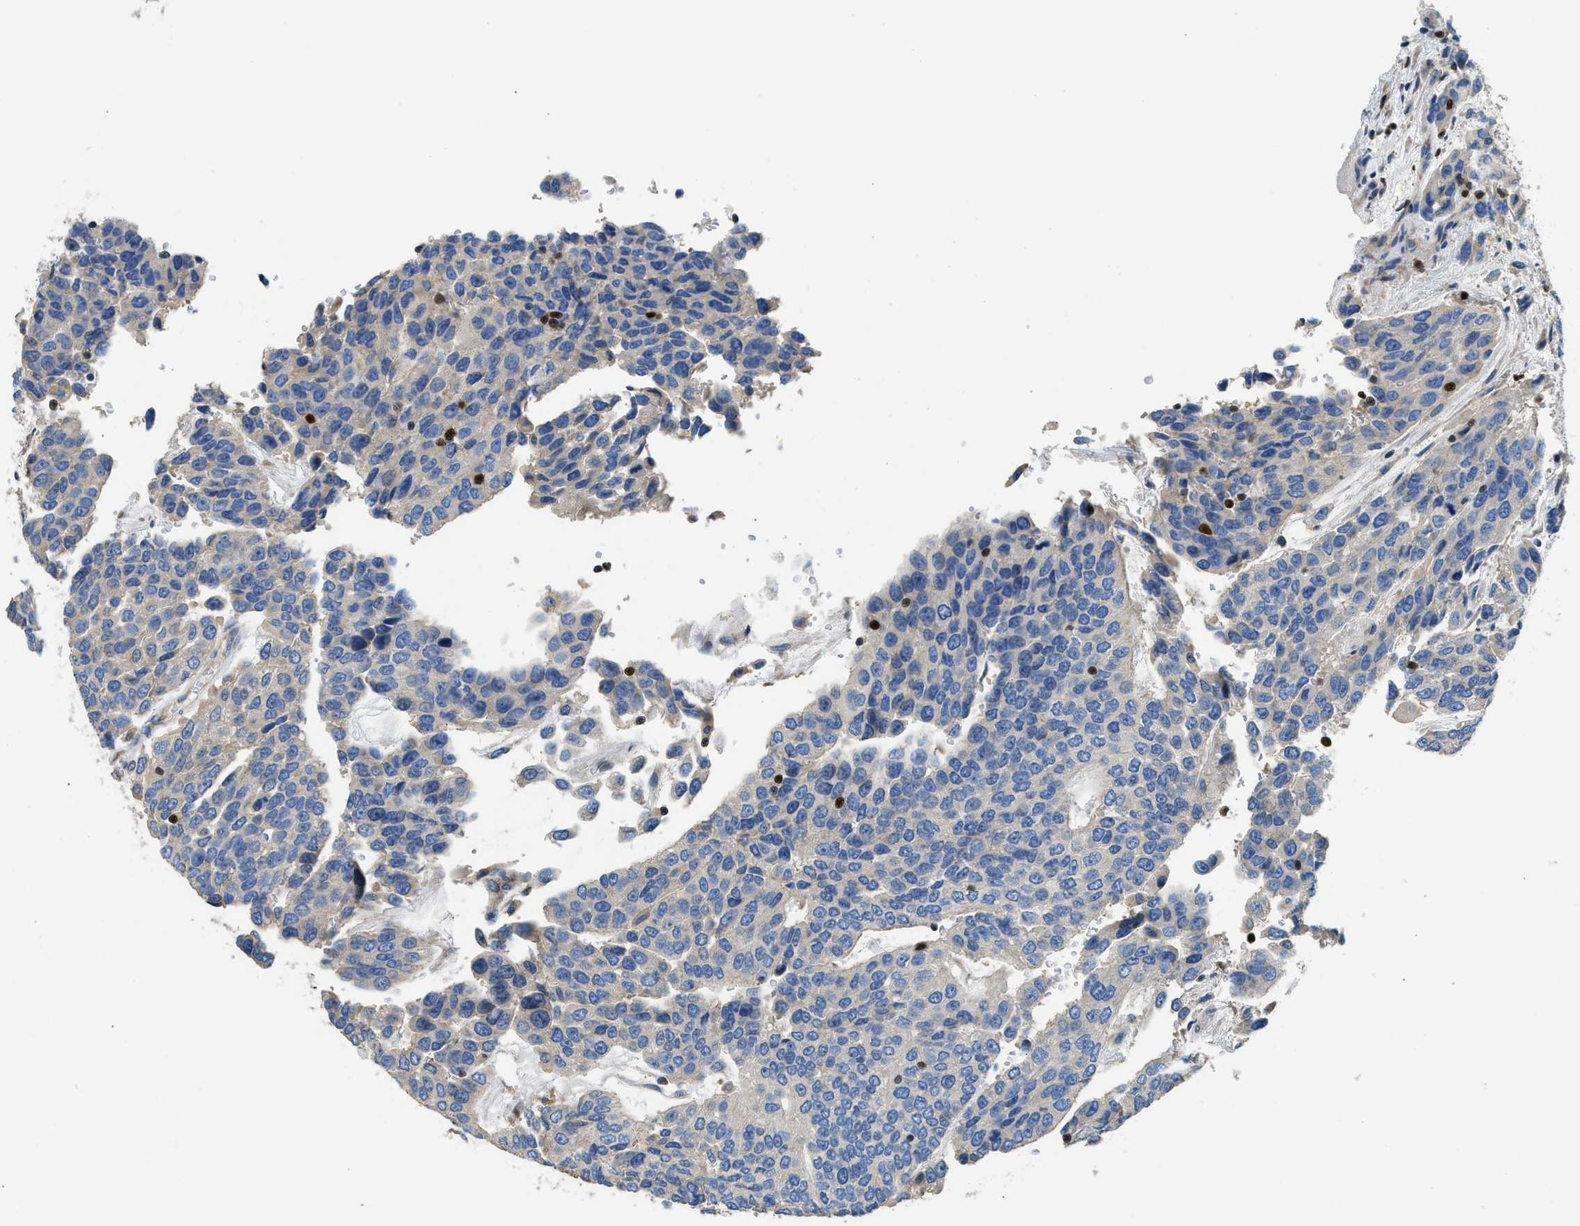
{"staining": {"intensity": "negative", "quantity": "none", "location": "none"}, "tissue": "urothelial cancer", "cell_type": "Tumor cells", "image_type": "cancer", "snomed": [{"axis": "morphology", "description": "Urothelial carcinoma, High grade"}, {"axis": "topography", "description": "Urinary bladder"}], "caption": "The immunohistochemistry photomicrograph has no significant positivity in tumor cells of urothelial cancer tissue. (DAB IHC visualized using brightfield microscopy, high magnification).", "gene": "TOX", "patient": {"sex": "female", "age": 80}}